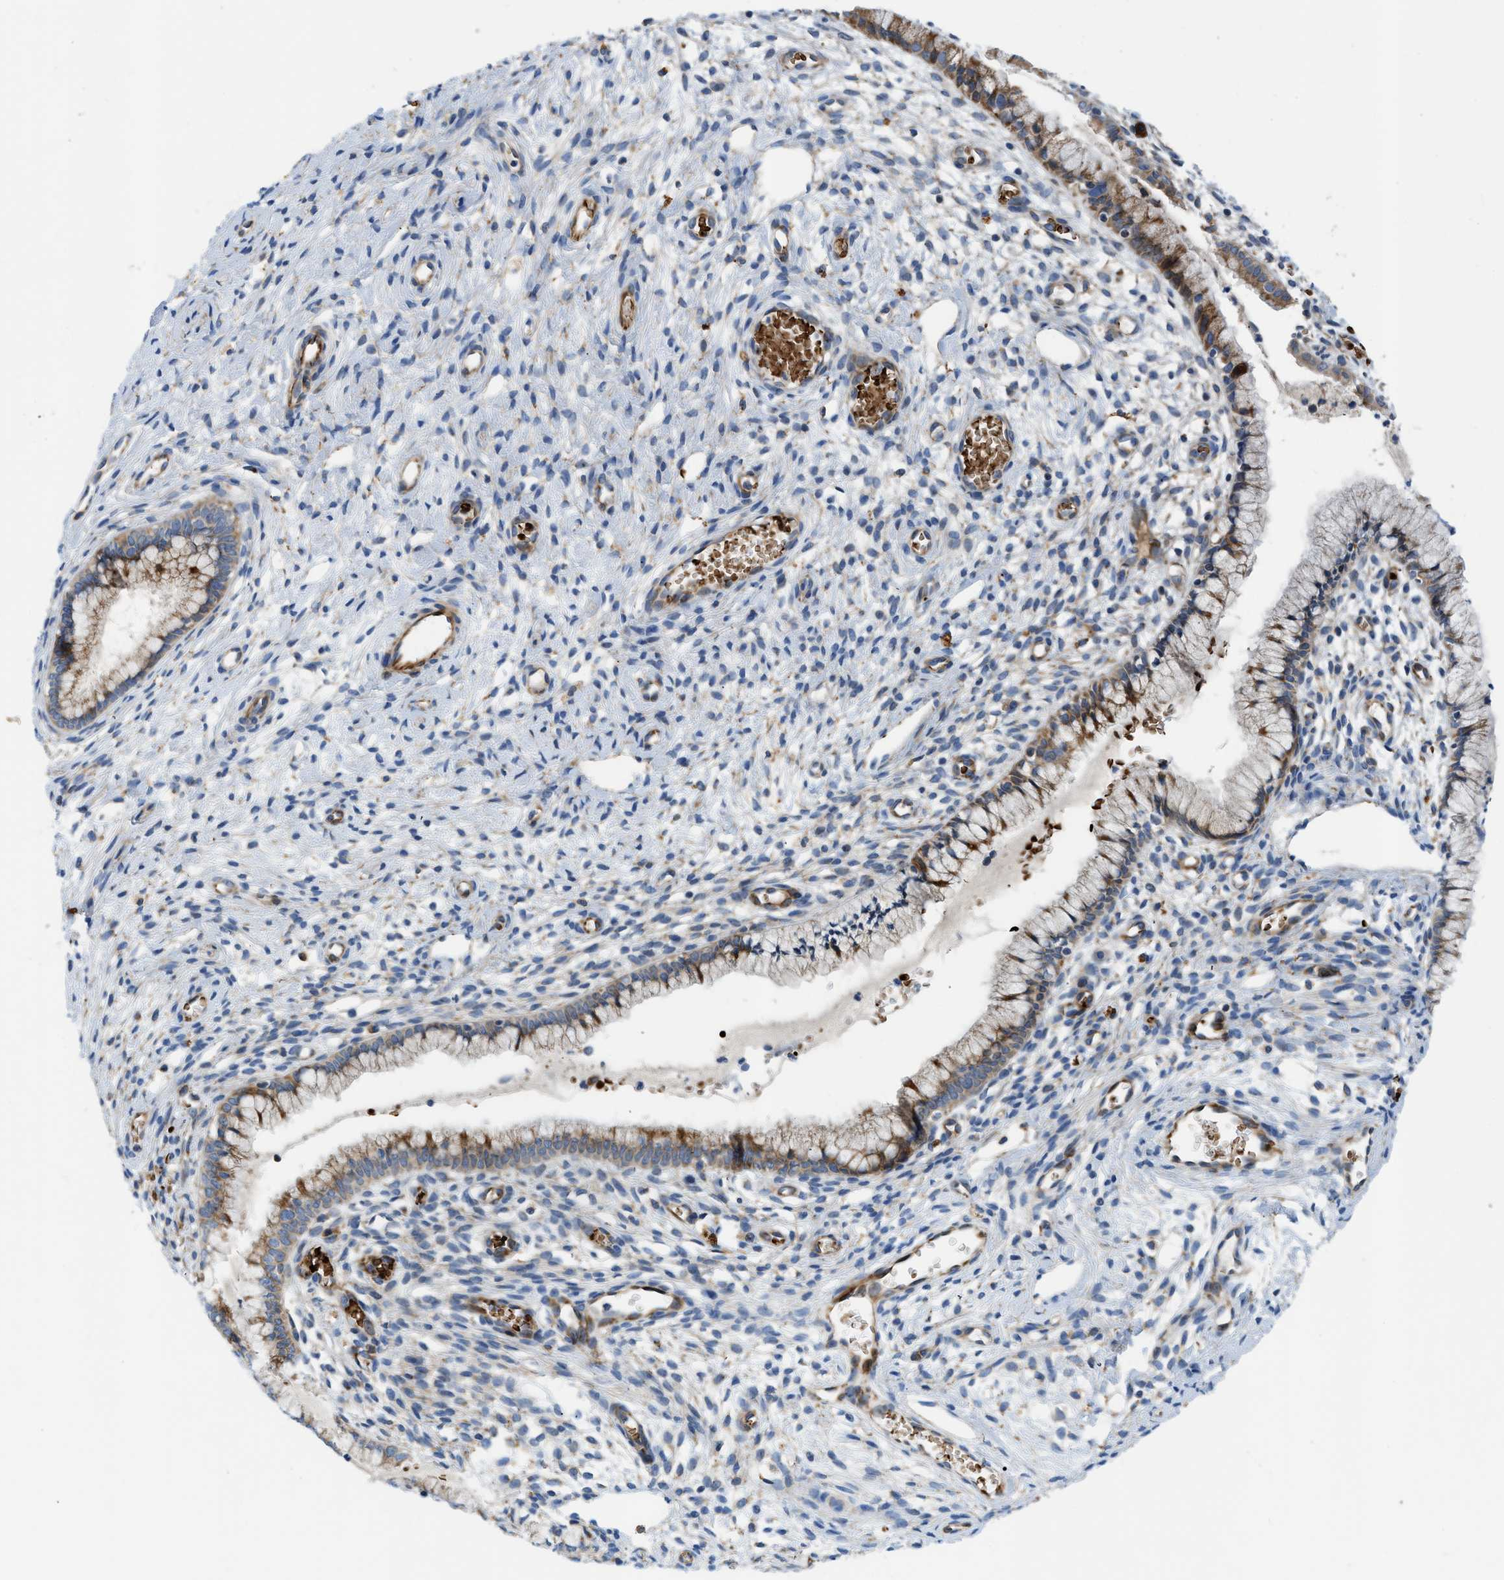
{"staining": {"intensity": "moderate", "quantity": "25%-75%", "location": "cytoplasmic/membranous"}, "tissue": "cervix", "cell_type": "Glandular cells", "image_type": "normal", "snomed": [{"axis": "morphology", "description": "Normal tissue, NOS"}, {"axis": "topography", "description": "Cervix"}], "caption": "Immunohistochemistry (IHC) photomicrograph of unremarkable cervix: human cervix stained using IHC demonstrates medium levels of moderate protein expression localized specifically in the cytoplasmic/membranous of glandular cells, appearing as a cytoplasmic/membranous brown color.", "gene": "ZNF831", "patient": {"sex": "female", "age": 65}}